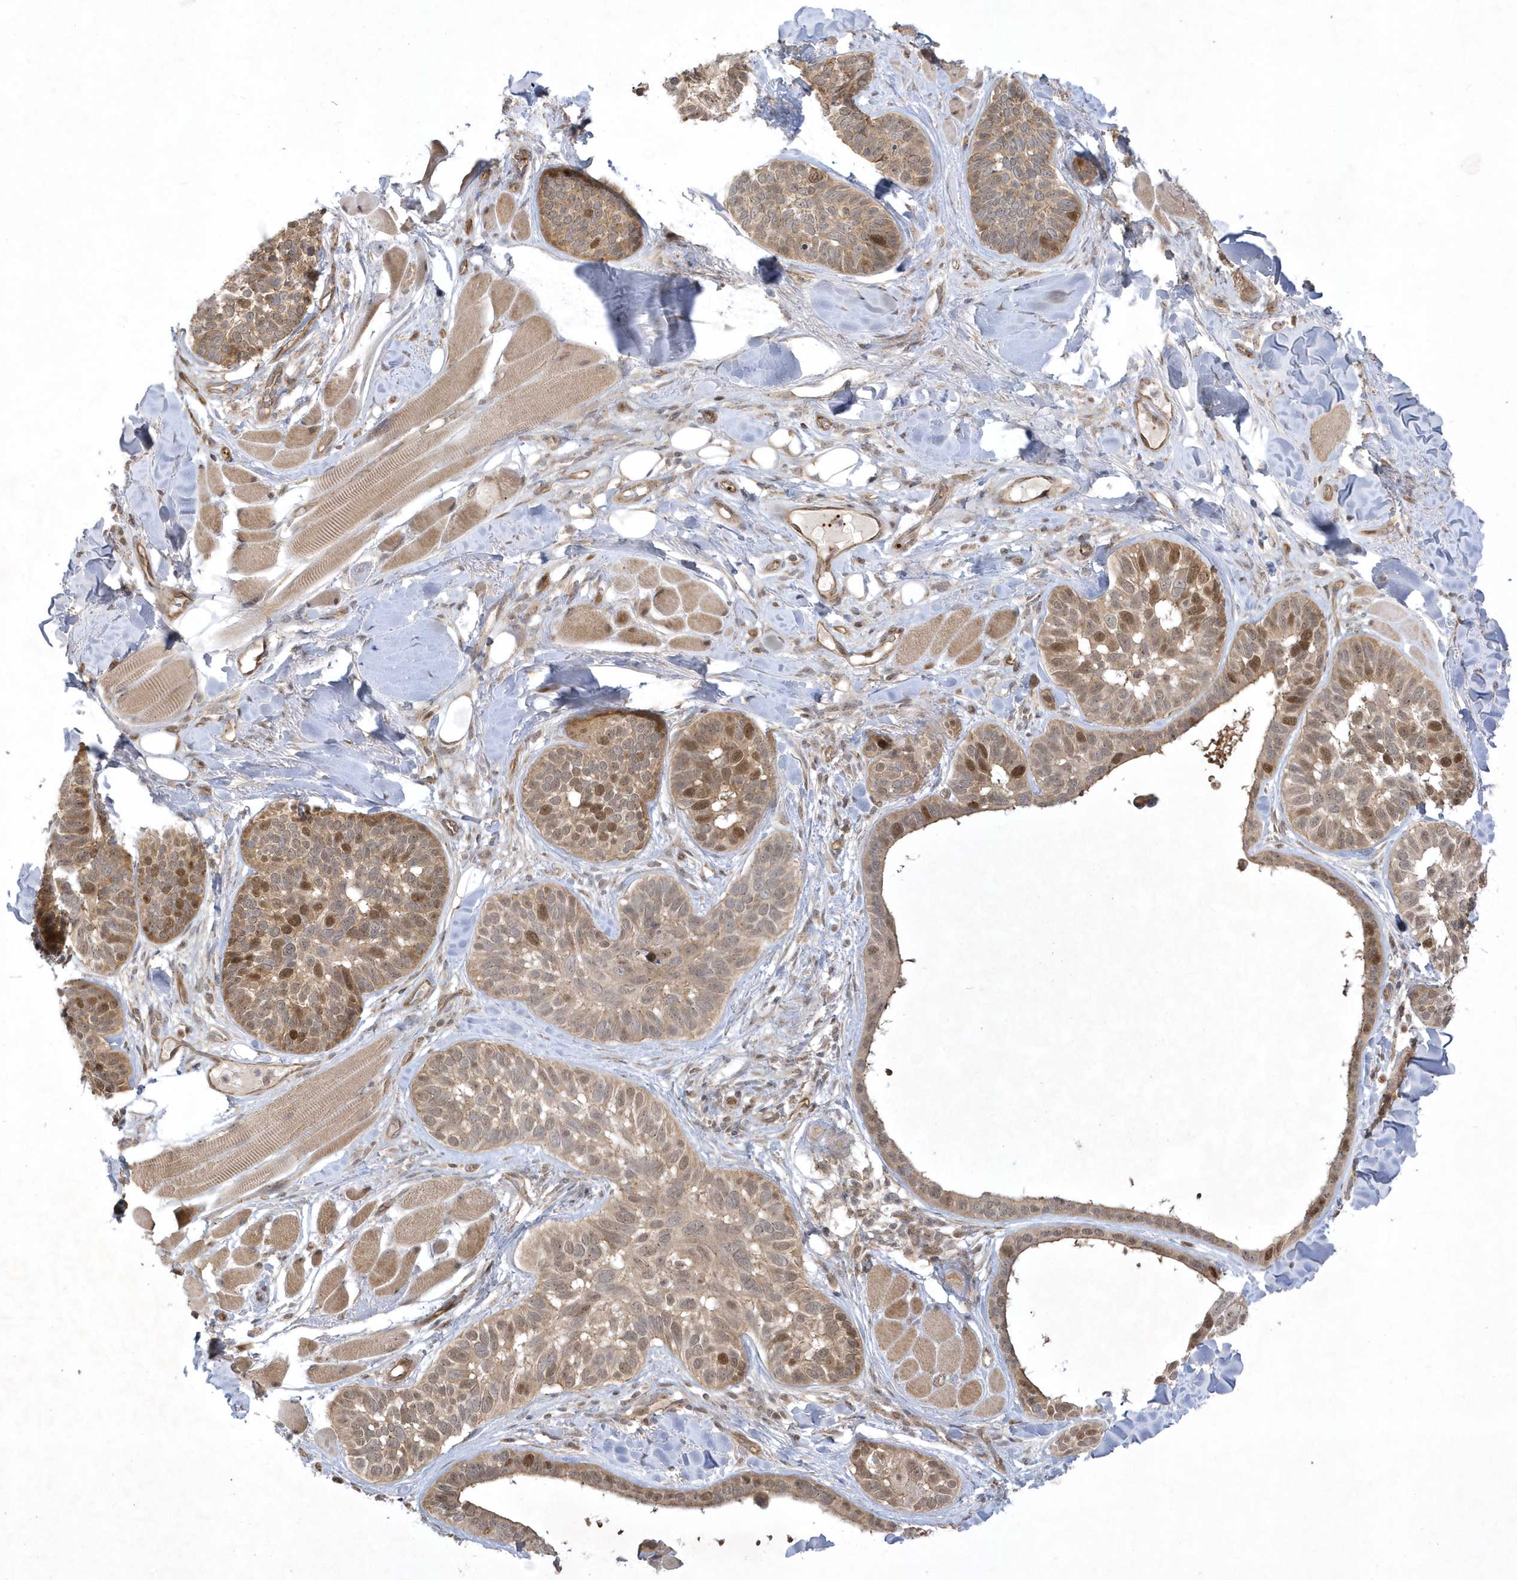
{"staining": {"intensity": "moderate", "quantity": ">75%", "location": "cytoplasmic/membranous,nuclear"}, "tissue": "skin cancer", "cell_type": "Tumor cells", "image_type": "cancer", "snomed": [{"axis": "morphology", "description": "Basal cell carcinoma"}, {"axis": "topography", "description": "Skin"}], "caption": "IHC image of skin basal cell carcinoma stained for a protein (brown), which exhibits medium levels of moderate cytoplasmic/membranous and nuclear positivity in approximately >75% of tumor cells.", "gene": "NAF1", "patient": {"sex": "male", "age": 62}}